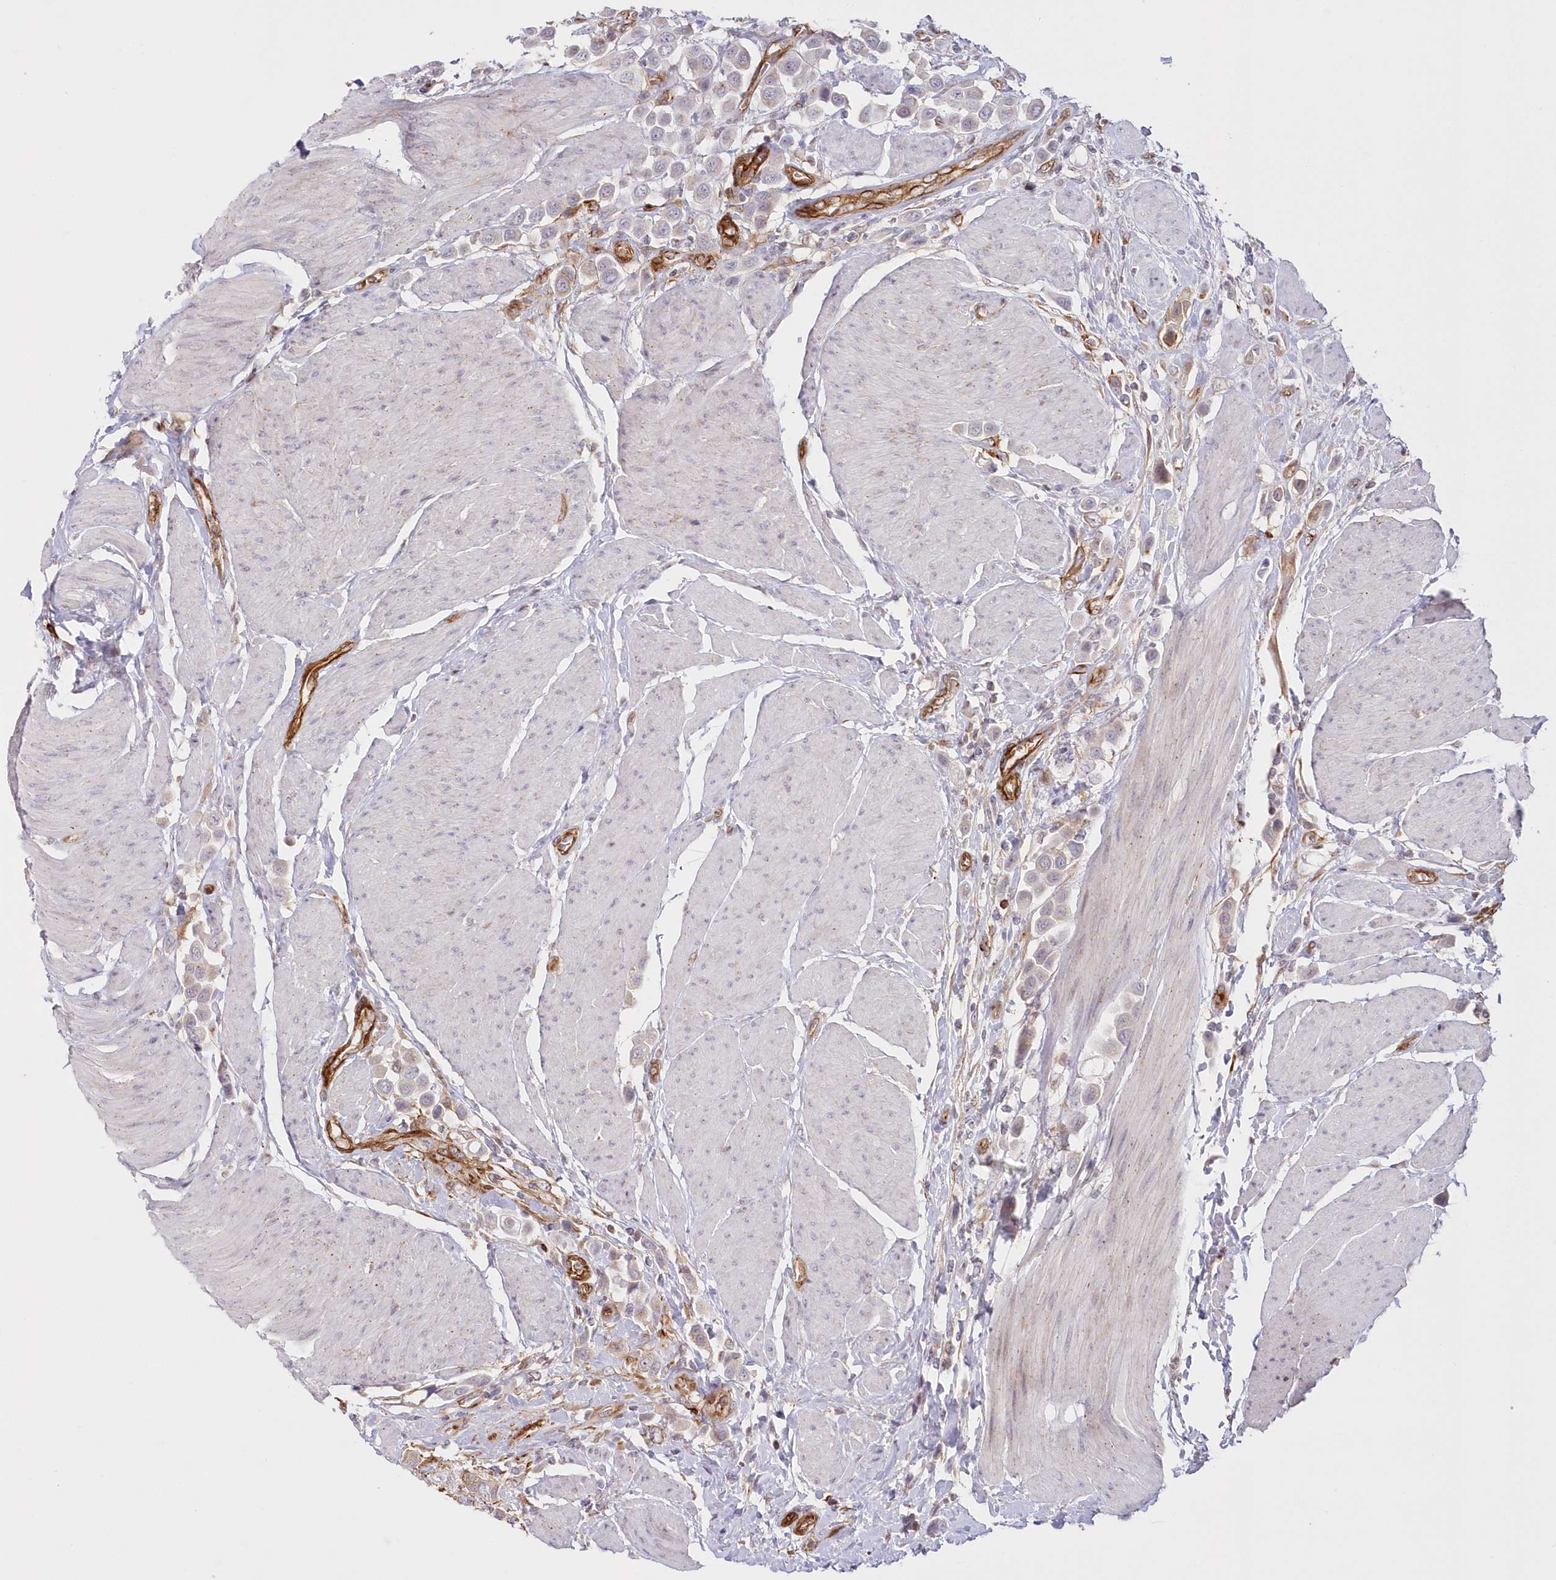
{"staining": {"intensity": "negative", "quantity": "none", "location": "none"}, "tissue": "urothelial cancer", "cell_type": "Tumor cells", "image_type": "cancer", "snomed": [{"axis": "morphology", "description": "Urothelial carcinoma, High grade"}, {"axis": "topography", "description": "Urinary bladder"}], "caption": "Urothelial carcinoma (high-grade) was stained to show a protein in brown. There is no significant positivity in tumor cells. (Immunohistochemistry (ihc), brightfield microscopy, high magnification).", "gene": "AFAP1L2", "patient": {"sex": "male", "age": 50}}